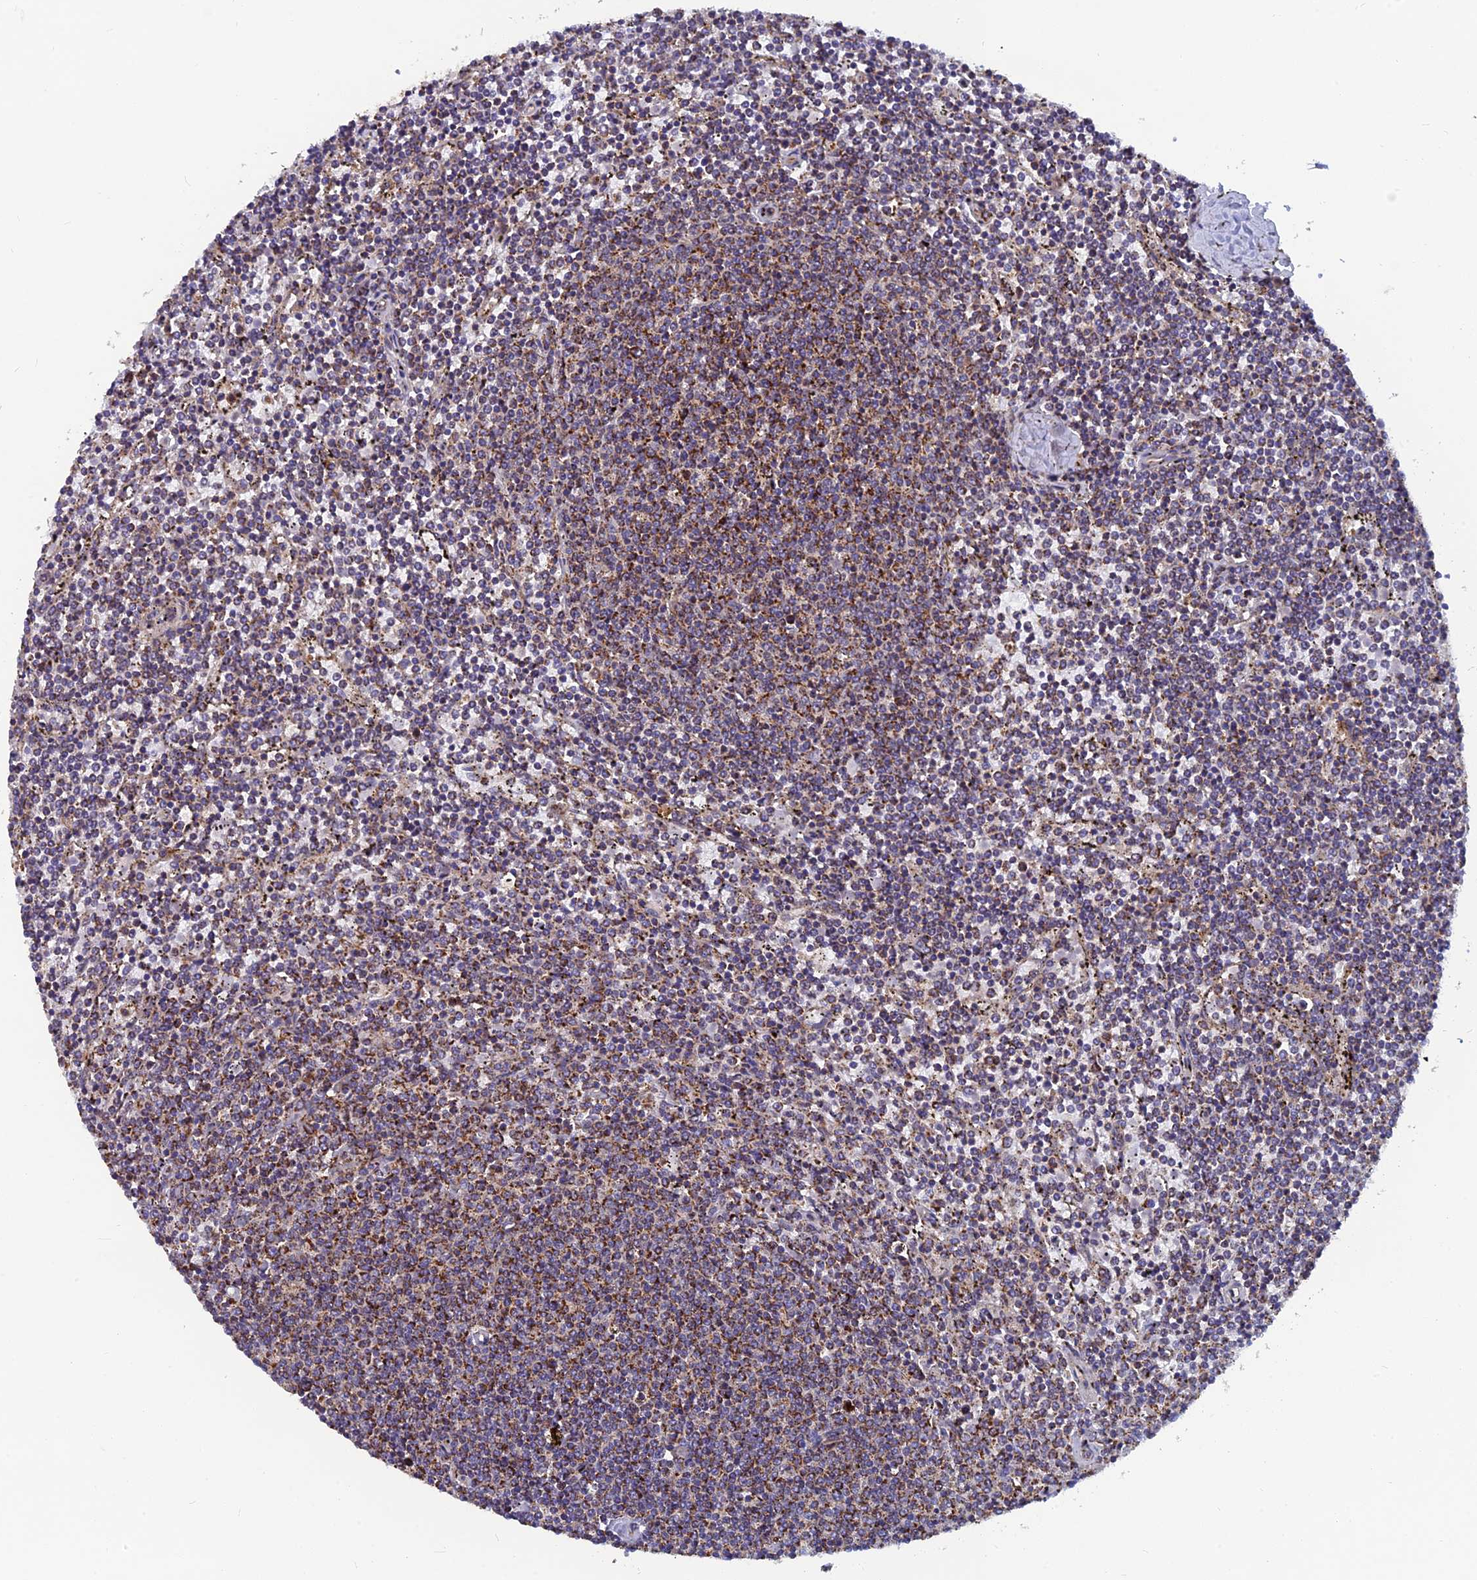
{"staining": {"intensity": "moderate", "quantity": "<25%", "location": "cytoplasmic/membranous"}, "tissue": "lymphoma", "cell_type": "Tumor cells", "image_type": "cancer", "snomed": [{"axis": "morphology", "description": "Malignant lymphoma, non-Hodgkin's type, Low grade"}, {"axis": "topography", "description": "Spleen"}], "caption": "Brown immunohistochemical staining in human lymphoma displays moderate cytoplasmic/membranous expression in about <25% of tumor cells.", "gene": "MRPS9", "patient": {"sex": "female", "age": 50}}